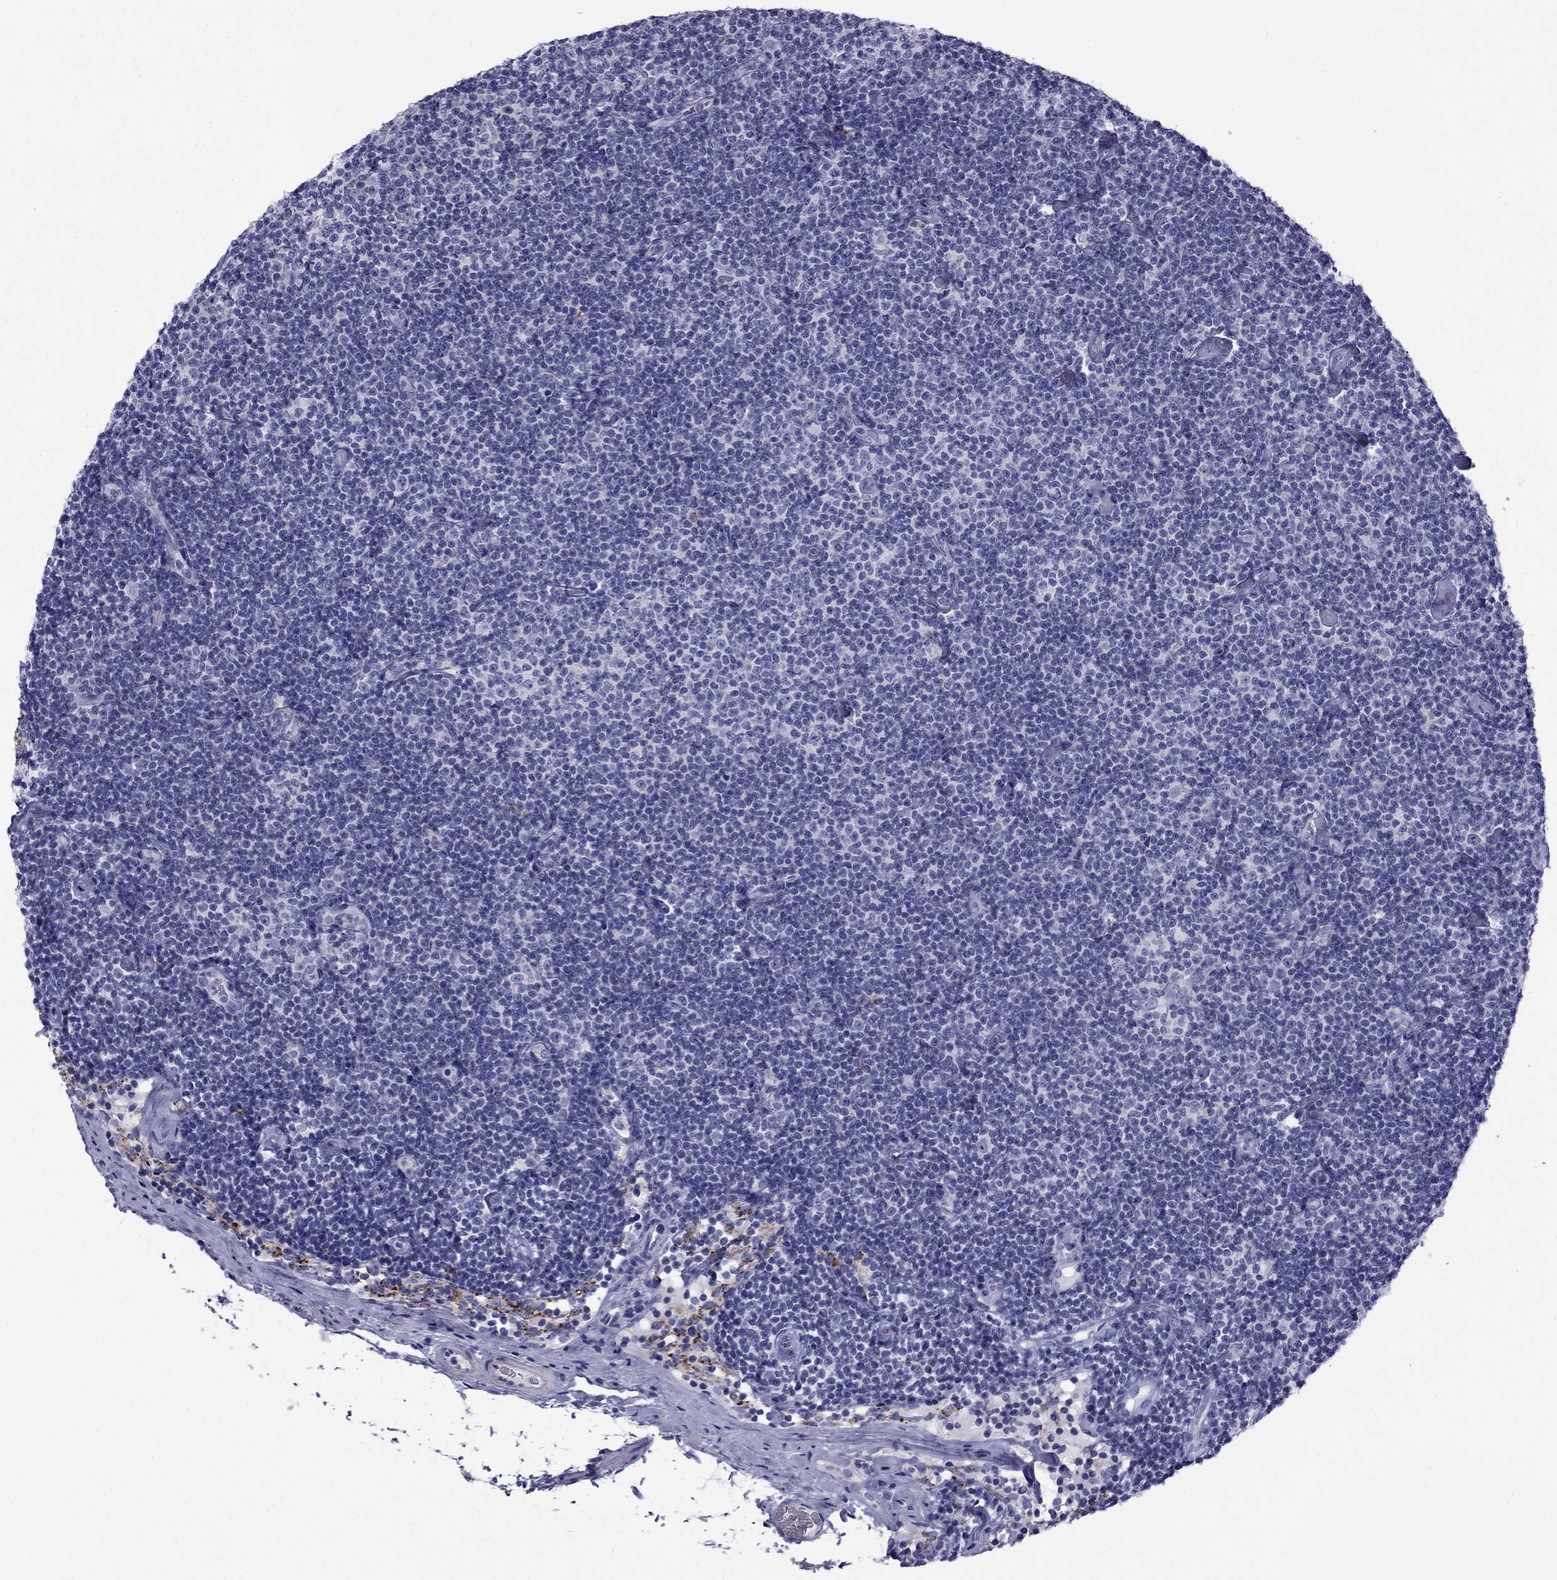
{"staining": {"intensity": "negative", "quantity": "none", "location": "none"}, "tissue": "lymphoma", "cell_type": "Tumor cells", "image_type": "cancer", "snomed": [{"axis": "morphology", "description": "Malignant lymphoma, non-Hodgkin's type, Low grade"}, {"axis": "topography", "description": "Lymph node"}], "caption": "Tumor cells are negative for brown protein staining in low-grade malignant lymphoma, non-Hodgkin's type.", "gene": "CLPSL2", "patient": {"sex": "male", "age": 81}}